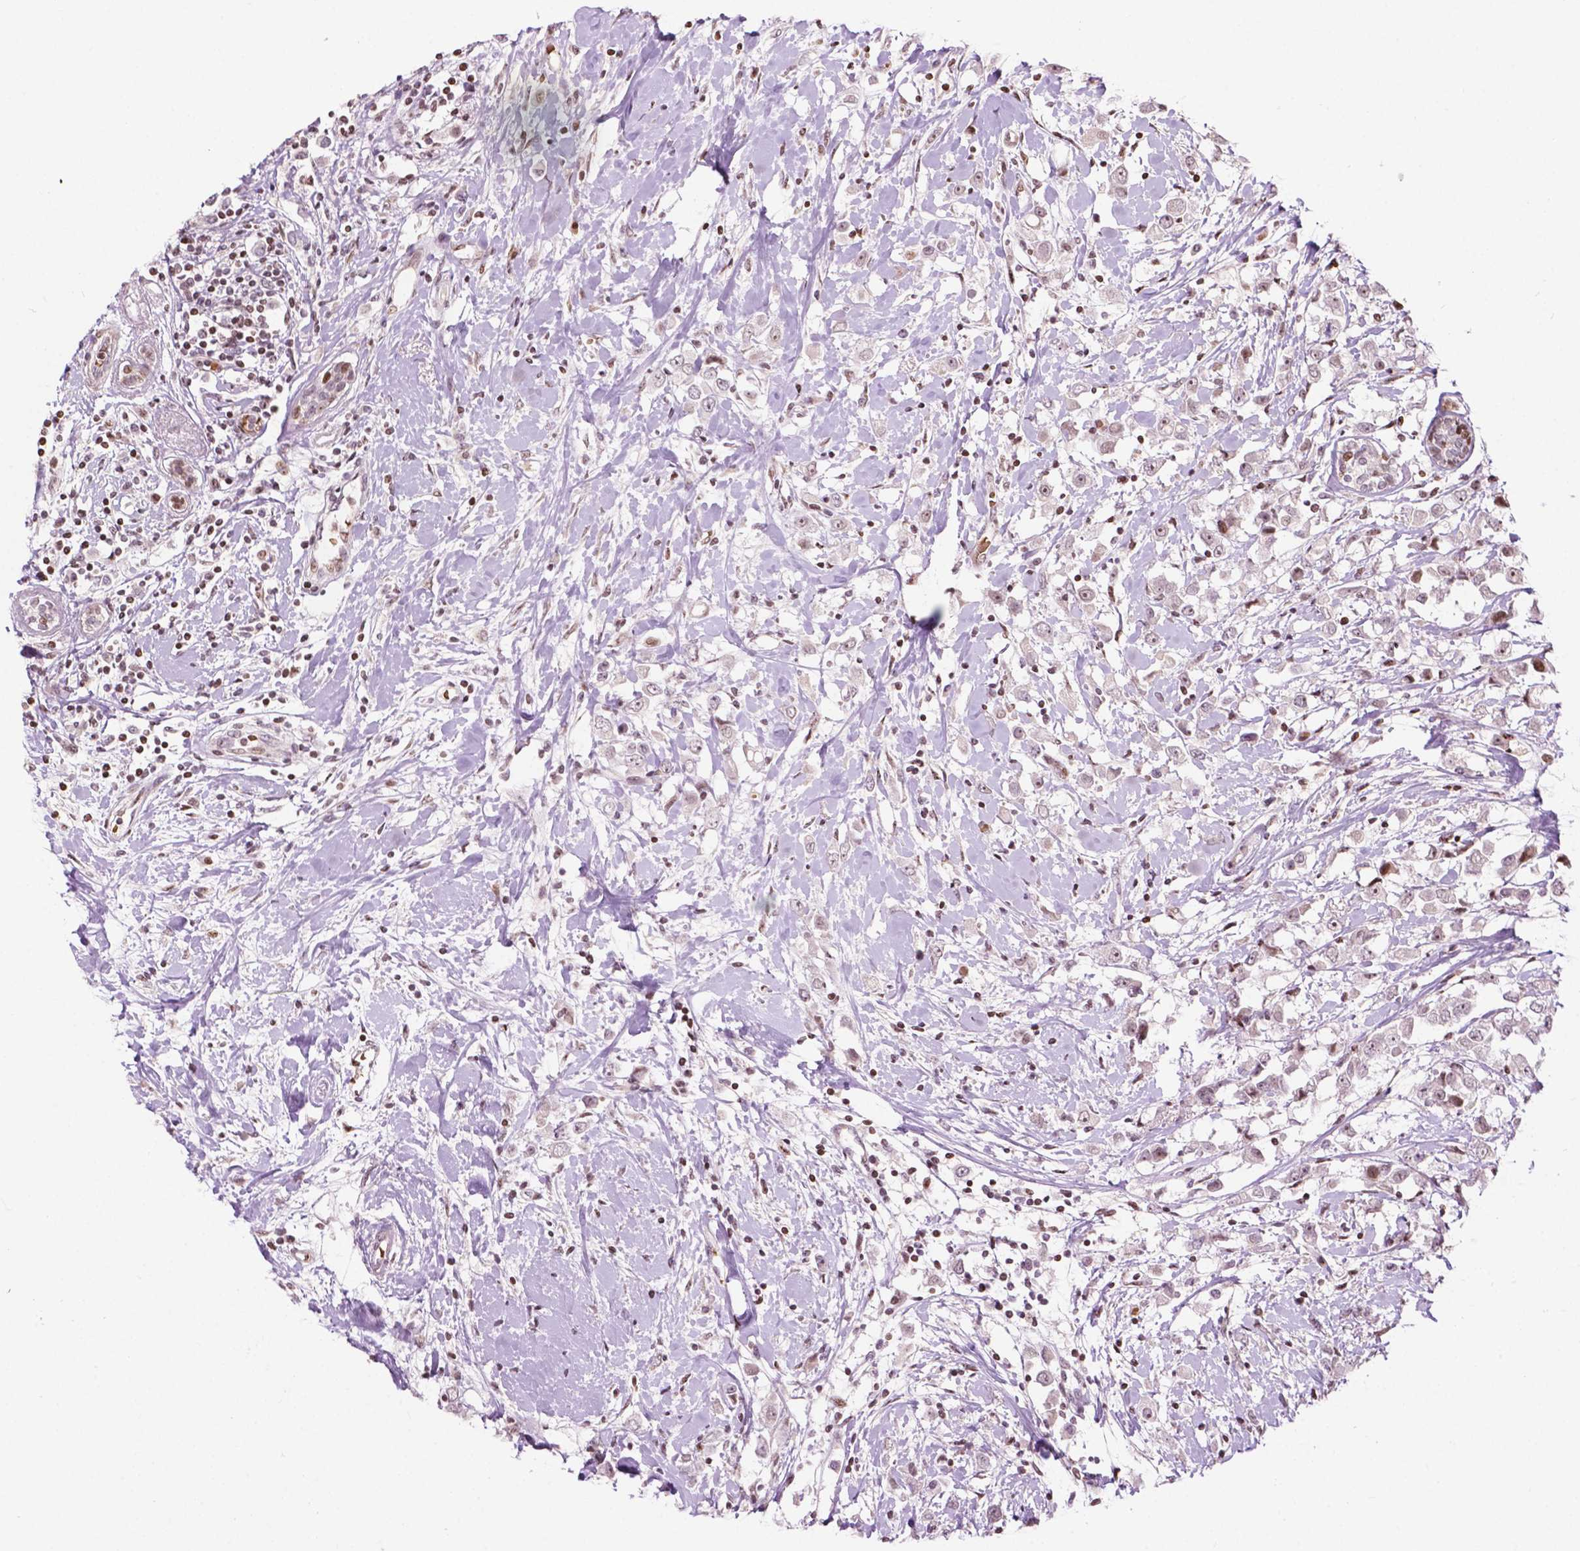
{"staining": {"intensity": "negative", "quantity": "none", "location": "none"}, "tissue": "breast cancer", "cell_type": "Tumor cells", "image_type": "cancer", "snomed": [{"axis": "morphology", "description": "Duct carcinoma"}, {"axis": "topography", "description": "Breast"}], "caption": "This is a image of immunohistochemistry (IHC) staining of infiltrating ductal carcinoma (breast), which shows no expression in tumor cells.", "gene": "PTPN18", "patient": {"sex": "female", "age": 61}}